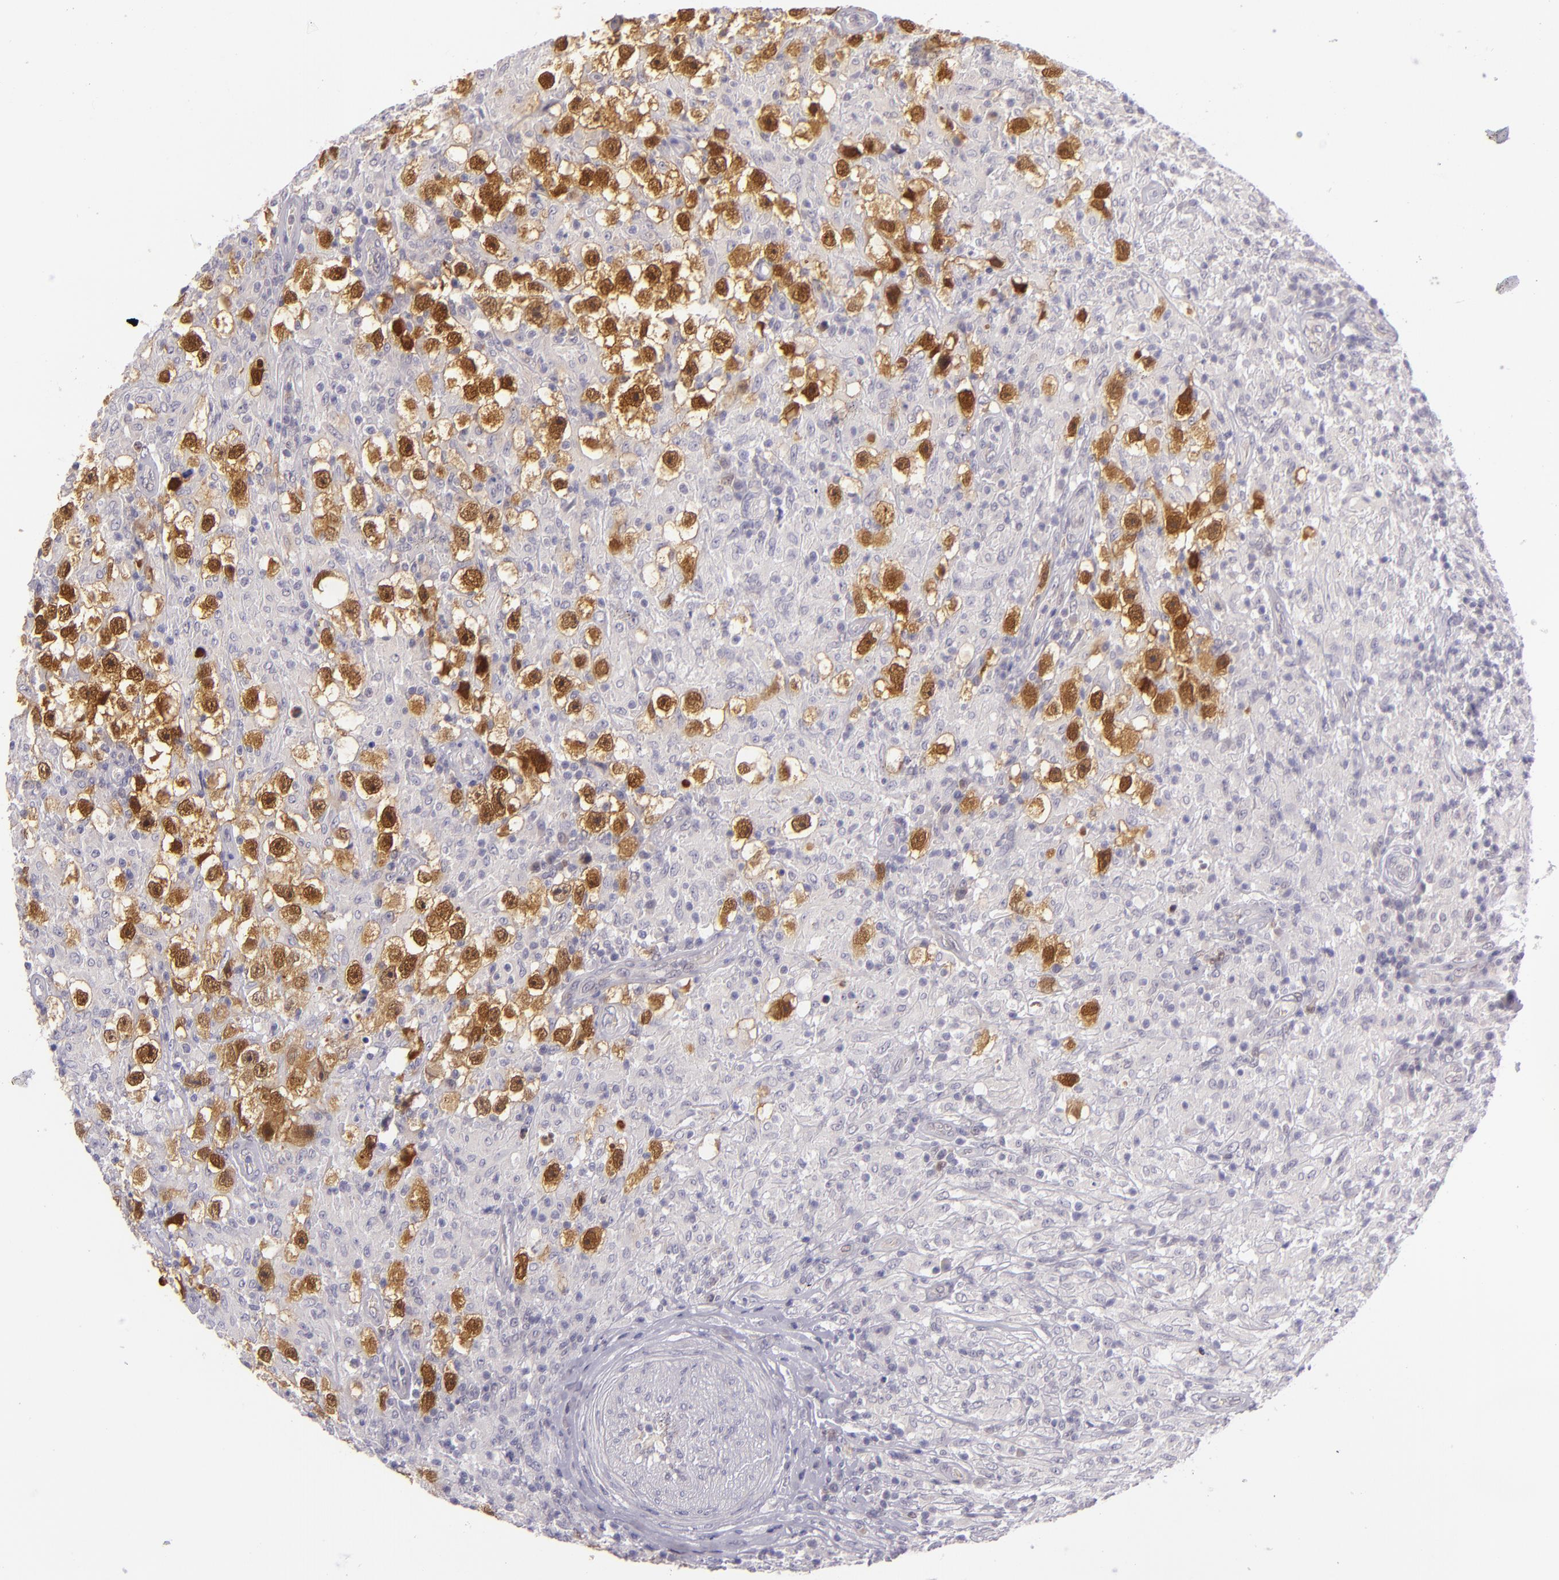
{"staining": {"intensity": "strong", "quantity": "25%-75%", "location": "cytoplasmic/membranous,nuclear"}, "tissue": "testis cancer", "cell_type": "Tumor cells", "image_type": "cancer", "snomed": [{"axis": "morphology", "description": "Seminoma, NOS"}, {"axis": "topography", "description": "Testis"}], "caption": "Seminoma (testis) stained with a brown dye reveals strong cytoplasmic/membranous and nuclear positive staining in approximately 25%-75% of tumor cells.", "gene": "CSE1L", "patient": {"sex": "male", "age": 34}}